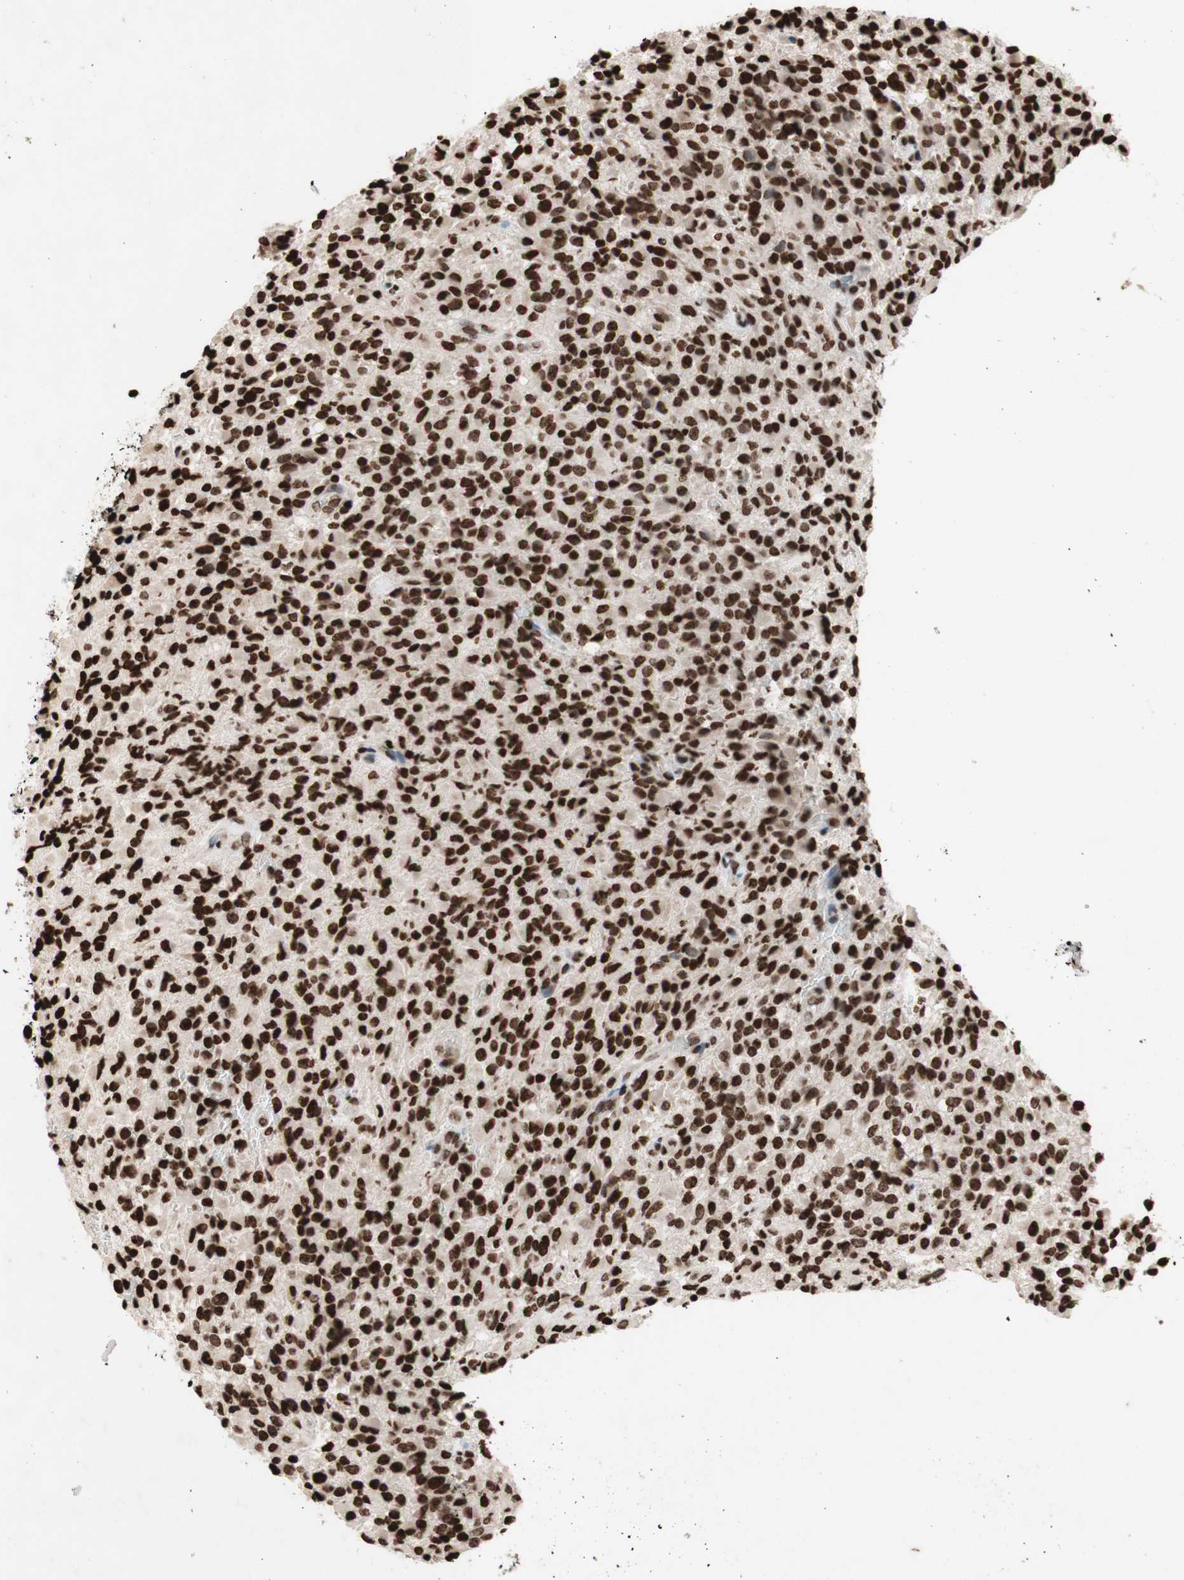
{"staining": {"intensity": "strong", "quantity": ">75%", "location": "nuclear"}, "tissue": "glioma", "cell_type": "Tumor cells", "image_type": "cancer", "snomed": [{"axis": "morphology", "description": "Glioma, malignant, High grade"}, {"axis": "topography", "description": "Brain"}], "caption": "Immunohistochemical staining of human malignant glioma (high-grade) shows high levels of strong nuclear protein positivity in about >75% of tumor cells.", "gene": "NCOA3", "patient": {"sex": "male", "age": 71}}